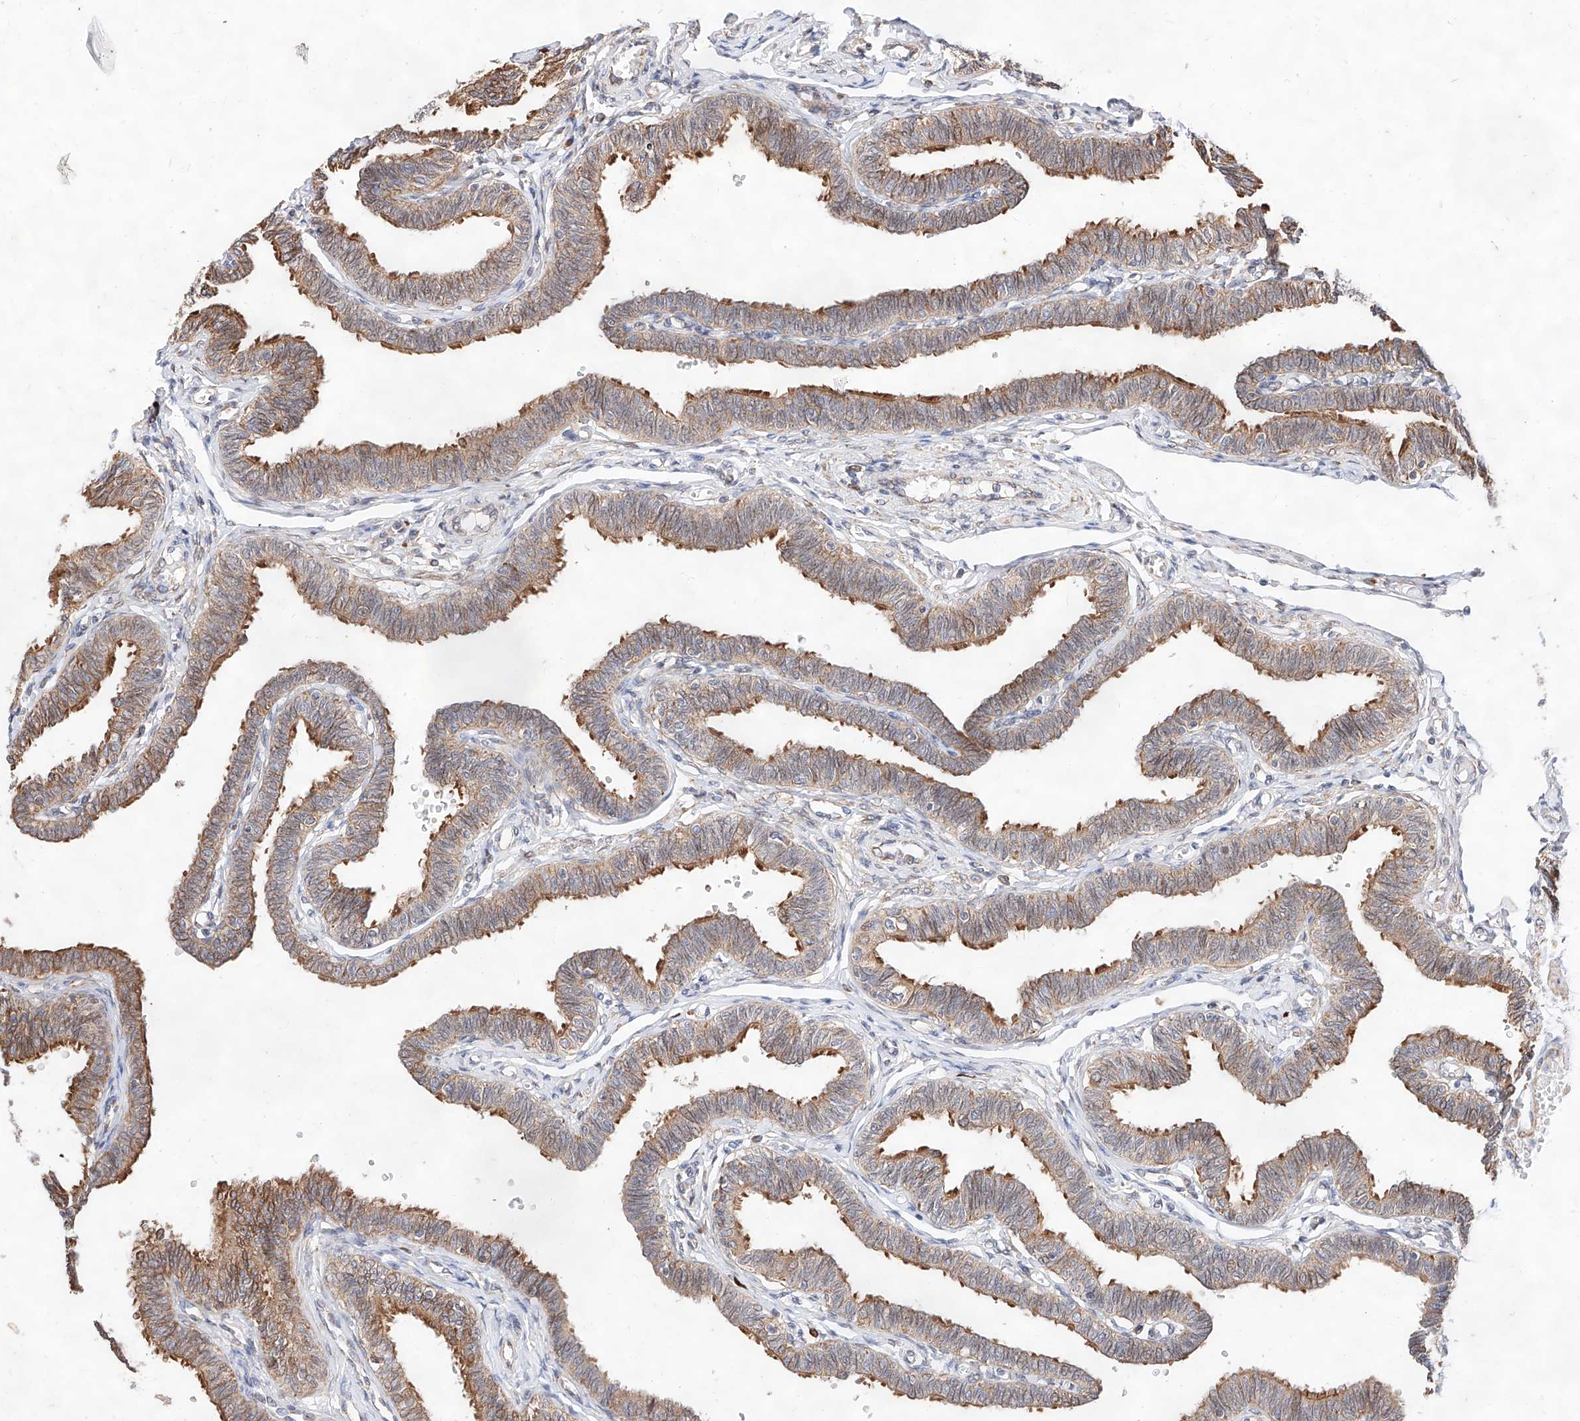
{"staining": {"intensity": "moderate", "quantity": ">75%", "location": "cytoplasmic/membranous"}, "tissue": "fallopian tube", "cell_type": "Glandular cells", "image_type": "normal", "snomed": [{"axis": "morphology", "description": "Normal tissue, NOS"}, {"axis": "topography", "description": "Fallopian tube"}, {"axis": "topography", "description": "Ovary"}], "caption": "Protein staining shows moderate cytoplasmic/membranous staining in about >75% of glandular cells in normal fallopian tube. Using DAB (brown) and hematoxylin (blue) stains, captured at high magnification using brightfield microscopy.", "gene": "ATP9B", "patient": {"sex": "female", "age": 23}}